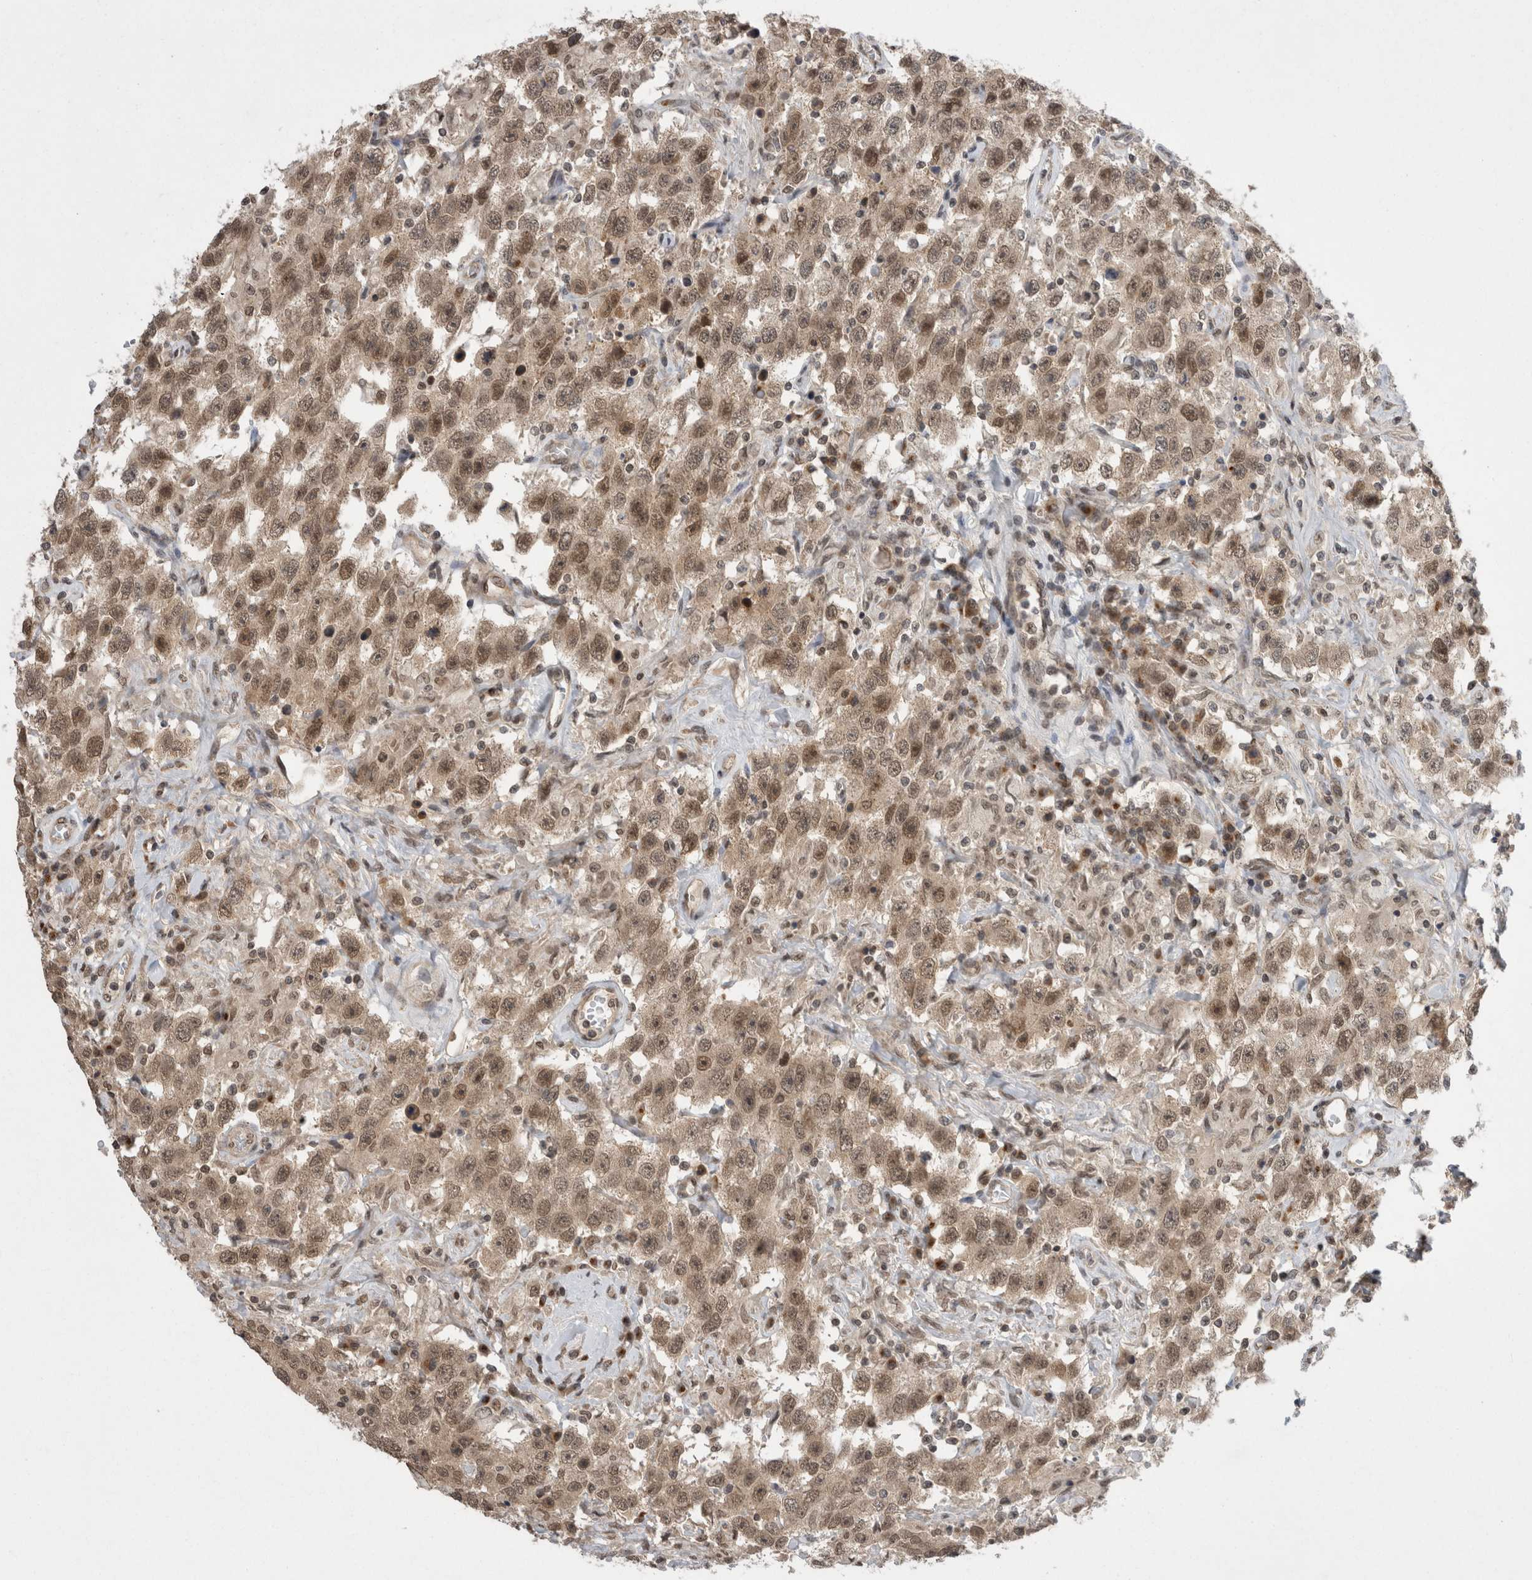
{"staining": {"intensity": "weak", "quantity": ">75%", "location": "nuclear"}, "tissue": "testis cancer", "cell_type": "Tumor cells", "image_type": "cancer", "snomed": [{"axis": "morphology", "description": "Seminoma, NOS"}, {"axis": "topography", "description": "Testis"}], "caption": "There is low levels of weak nuclear staining in tumor cells of testis cancer, as demonstrated by immunohistochemical staining (brown color).", "gene": "ZNF341", "patient": {"sex": "male", "age": 41}}